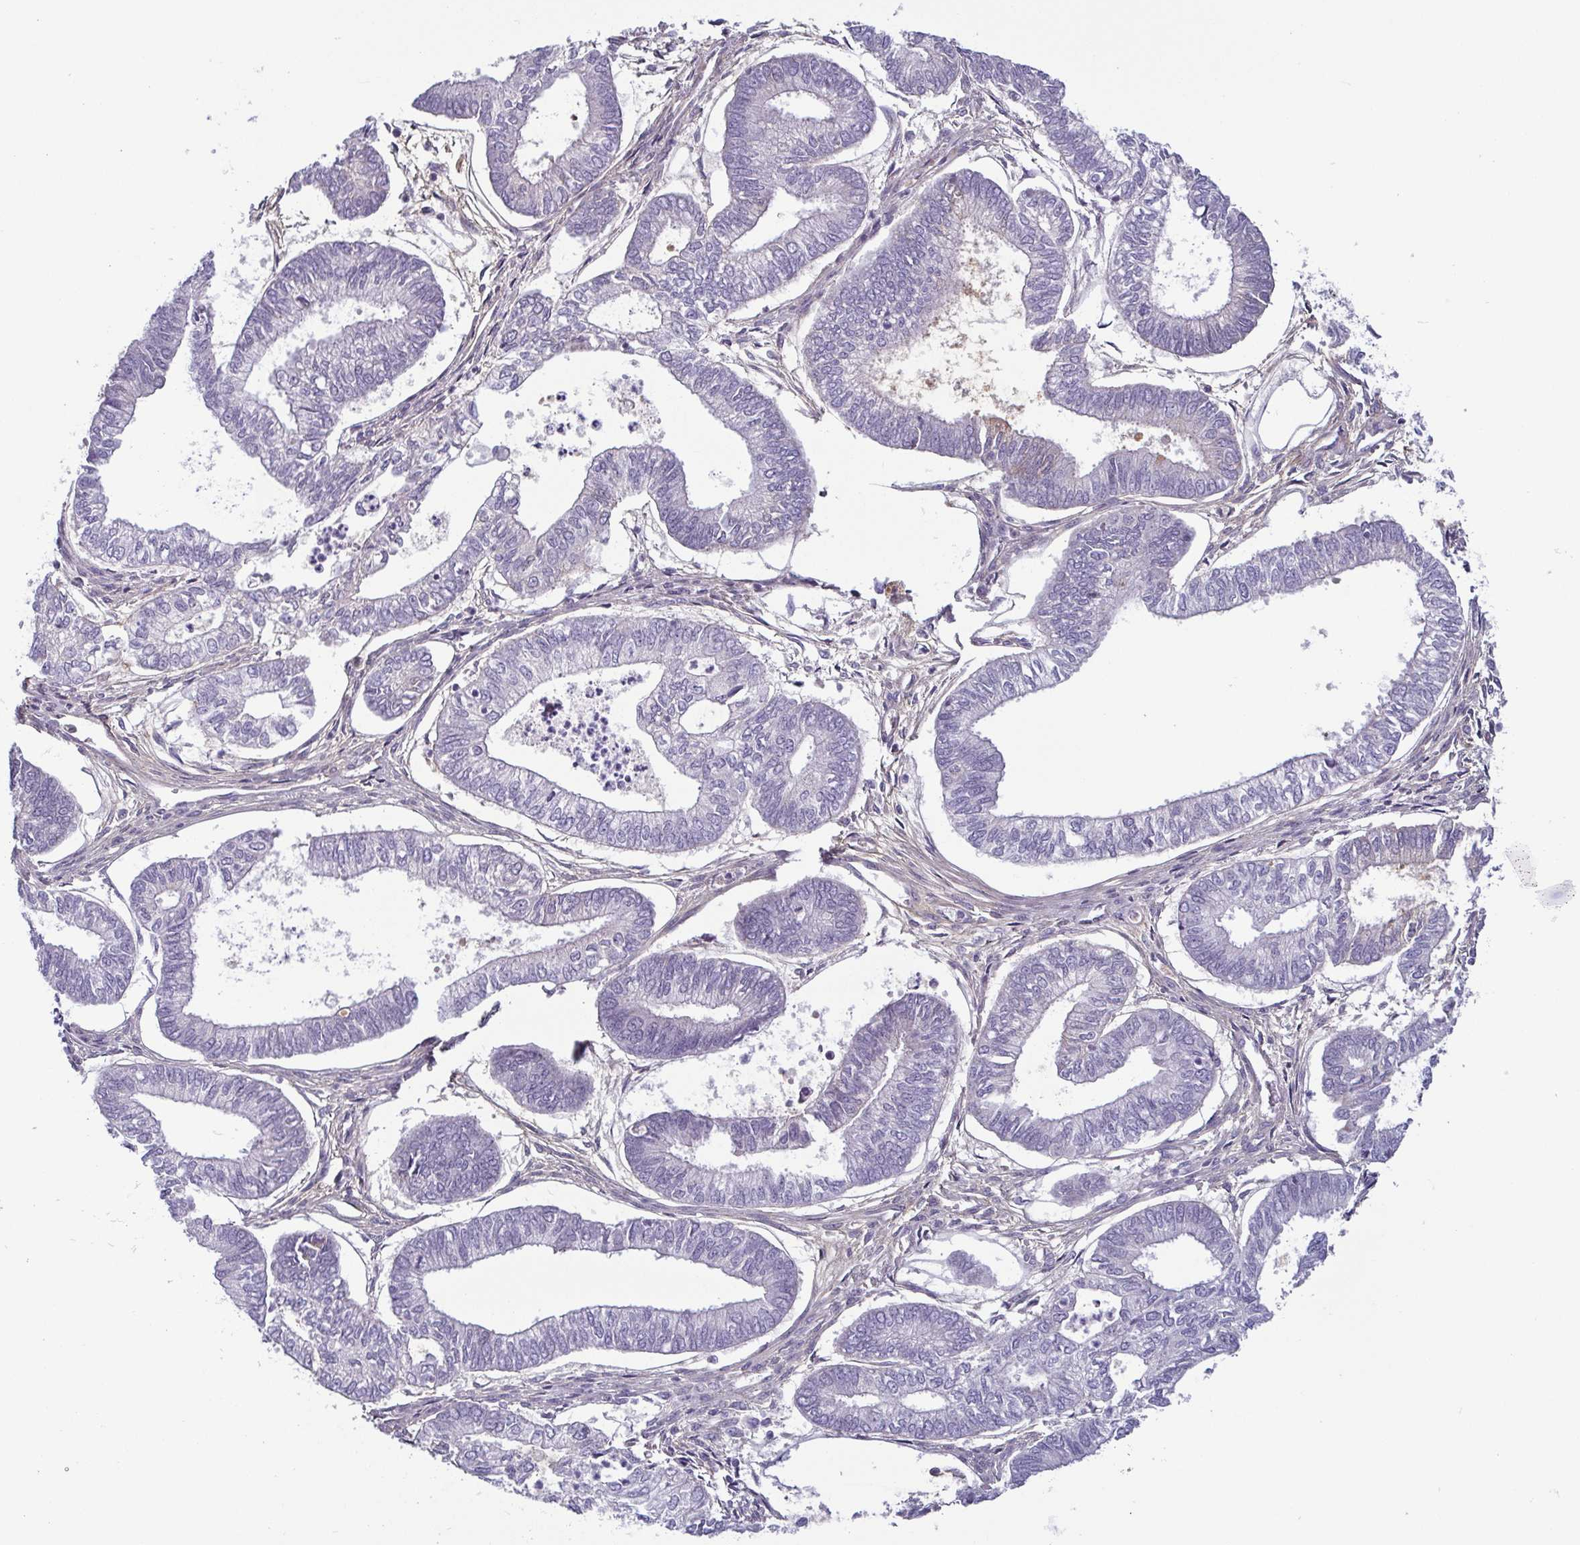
{"staining": {"intensity": "negative", "quantity": "none", "location": "none"}, "tissue": "ovarian cancer", "cell_type": "Tumor cells", "image_type": "cancer", "snomed": [{"axis": "morphology", "description": "Carcinoma, endometroid"}, {"axis": "topography", "description": "Ovary"}], "caption": "Tumor cells are negative for brown protein staining in ovarian cancer.", "gene": "ECM1", "patient": {"sex": "female", "age": 64}}